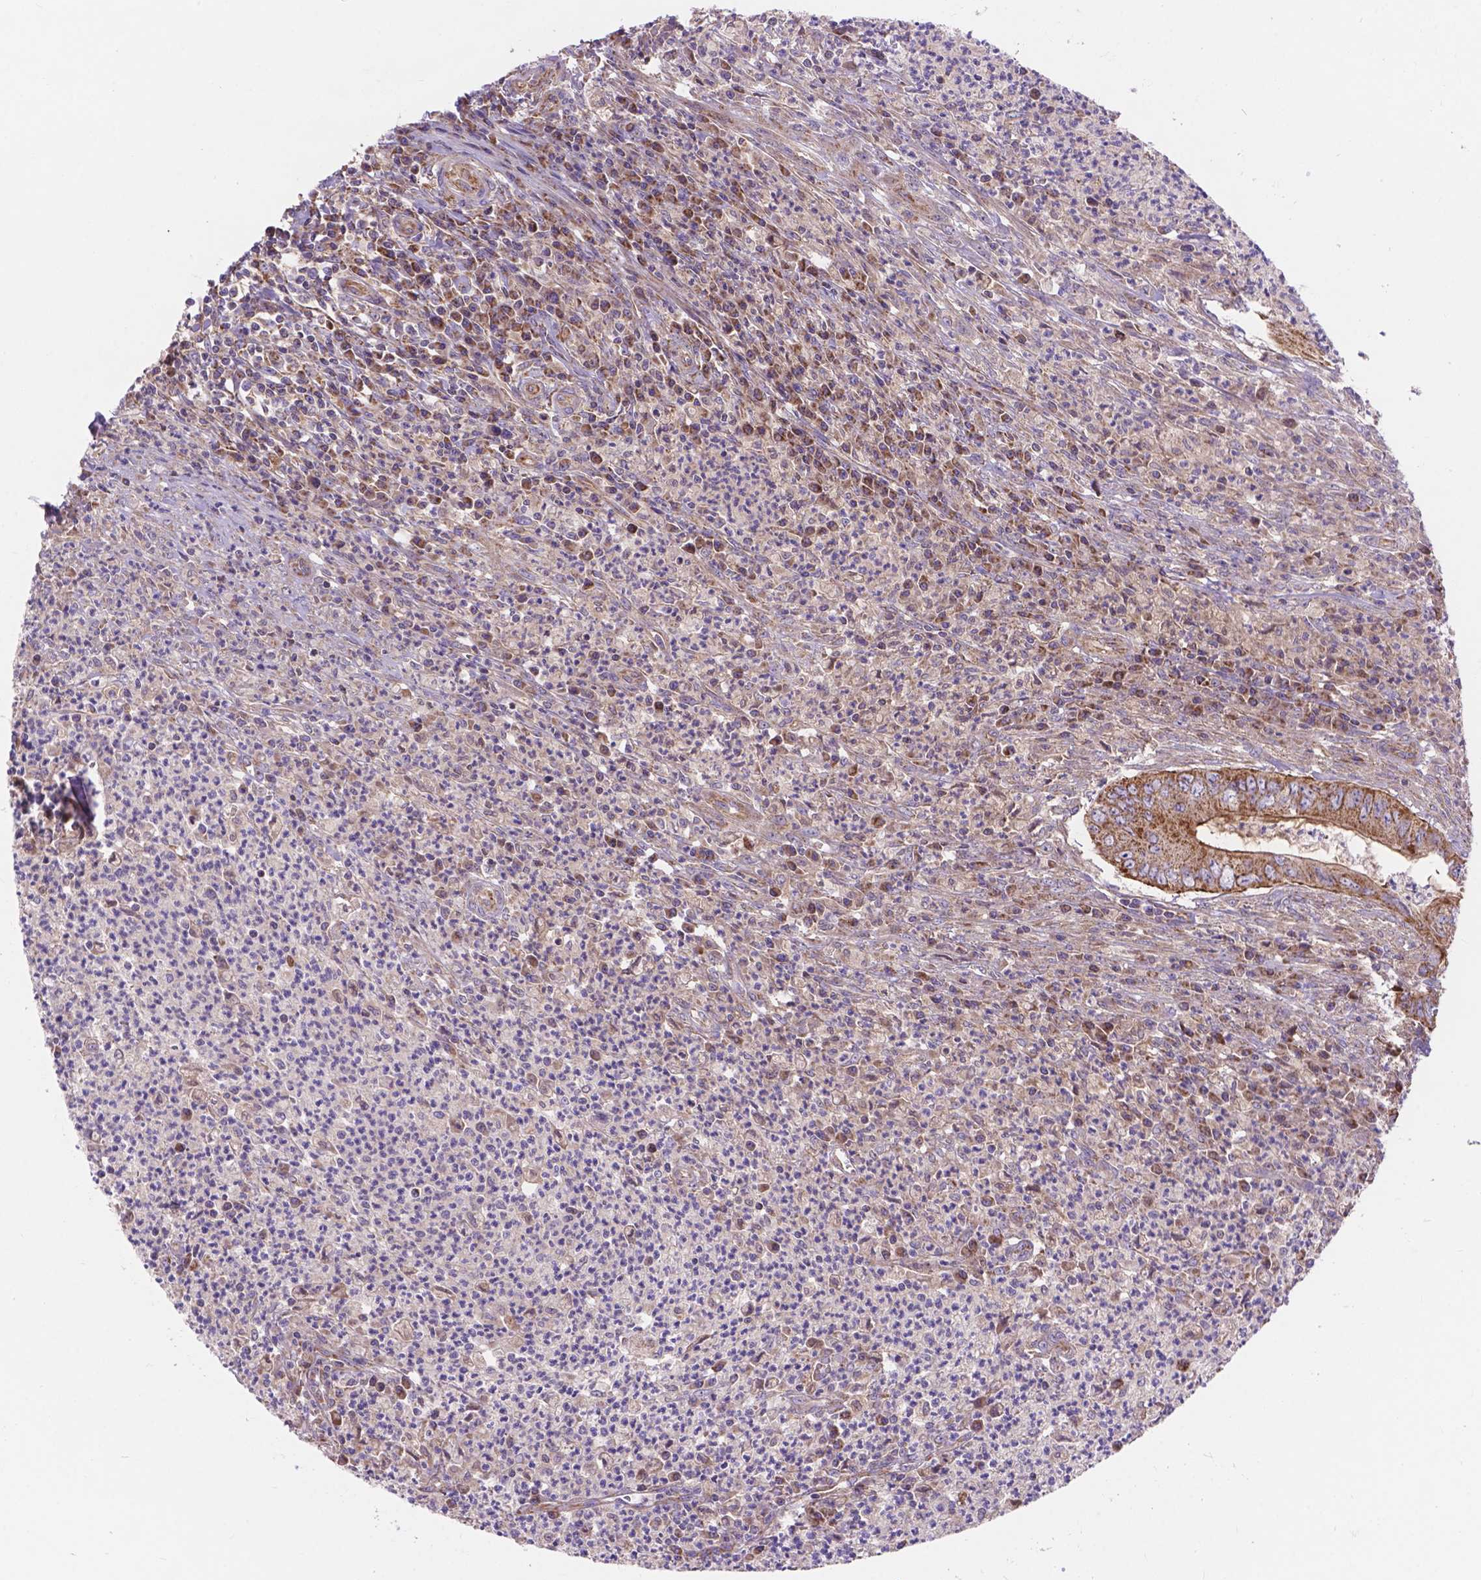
{"staining": {"intensity": "moderate", "quantity": ">75%", "location": "cytoplasmic/membranous"}, "tissue": "colorectal cancer", "cell_type": "Tumor cells", "image_type": "cancer", "snomed": [{"axis": "morphology", "description": "Adenocarcinoma, NOS"}, {"axis": "topography", "description": "Colon"}], "caption": "Immunohistochemistry histopathology image of neoplastic tissue: colorectal cancer stained using immunohistochemistry (IHC) reveals medium levels of moderate protein expression localized specifically in the cytoplasmic/membranous of tumor cells, appearing as a cytoplasmic/membranous brown color.", "gene": "AK3", "patient": {"sex": "female", "age": 74}}